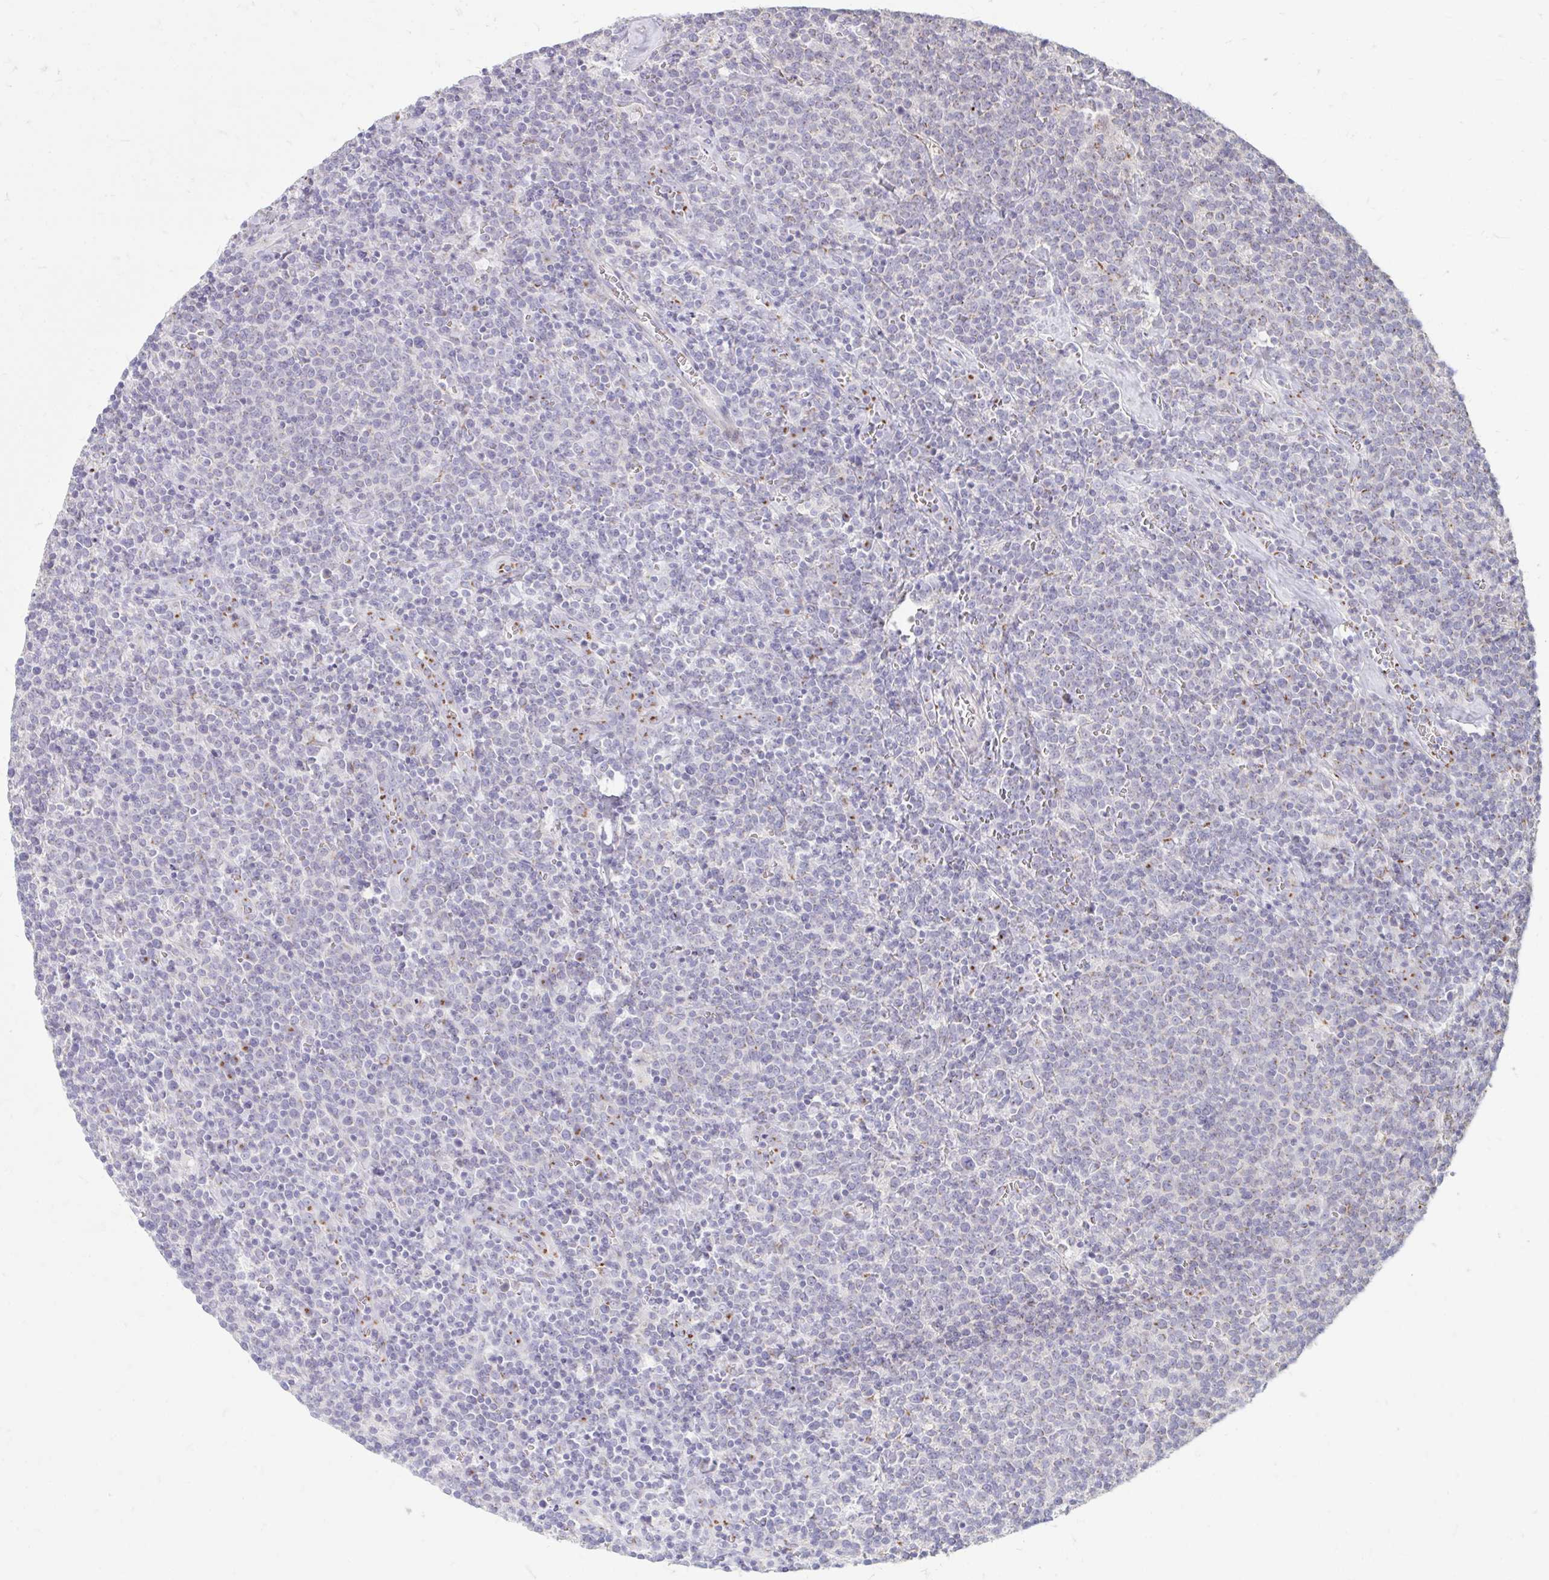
{"staining": {"intensity": "negative", "quantity": "none", "location": "none"}, "tissue": "lymphoma", "cell_type": "Tumor cells", "image_type": "cancer", "snomed": [{"axis": "morphology", "description": "Malignant lymphoma, non-Hodgkin's type, High grade"}, {"axis": "topography", "description": "Lymph node"}], "caption": "DAB immunohistochemical staining of human lymphoma demonstrates no significant positivity in tumor cells.", "gene": "RAB6B", "patient": {"sex": "male", "age": 61}}